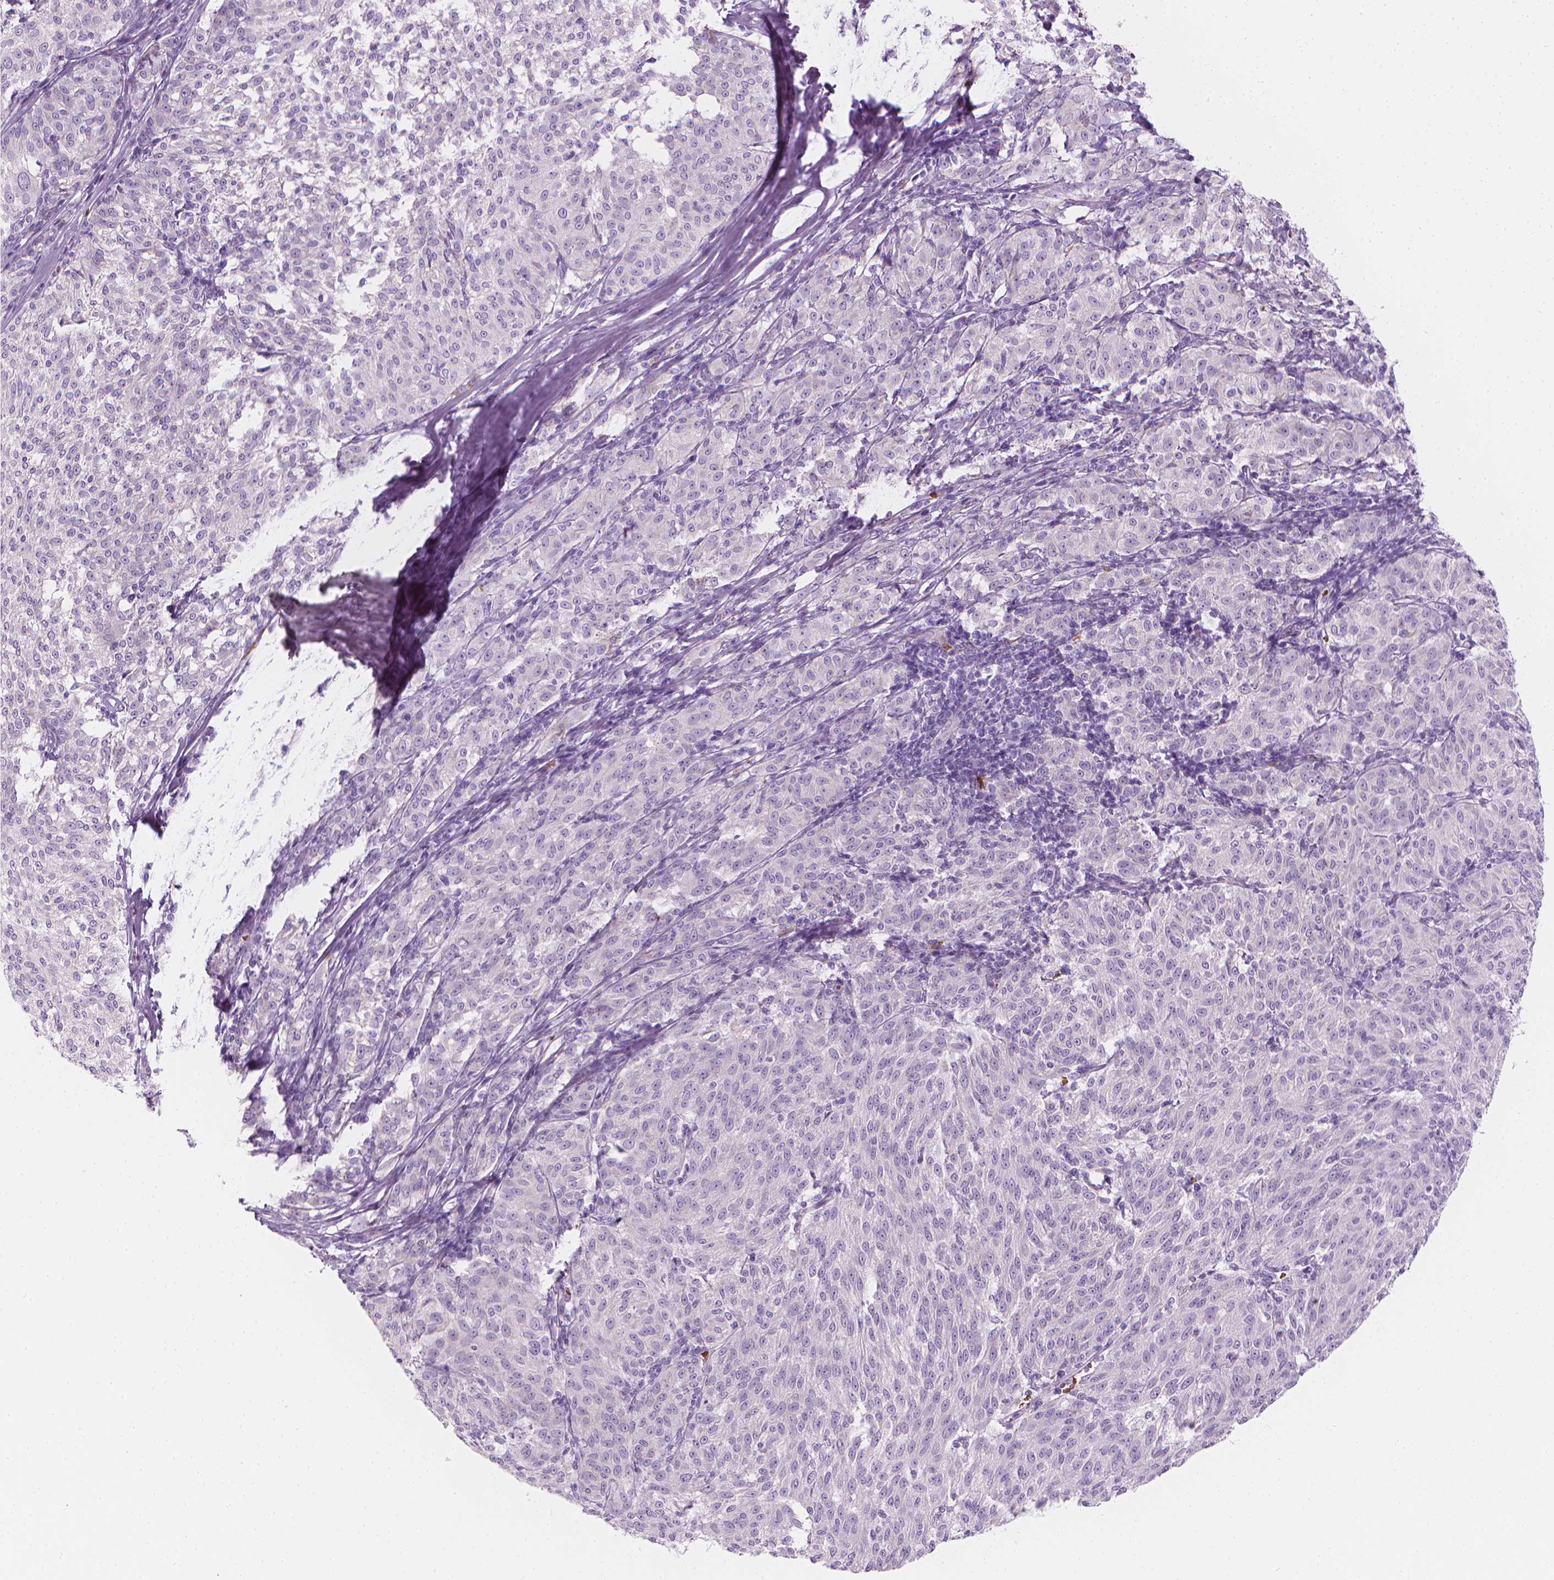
{"staining": {"intensity": "negative", "quantity": "none", "location": "none"}, "tissue": "melanoma", "cell_type": "Tumor cells", "image_type": "cancer", "snomed": [{"axis": "morphology", "description": "Malignant melanoma, NOS"}, {"axis": "topography", "description": "Skin"}], "caption": "Melanoma was stained to show a protein in brown. There is no significant positivity in tumor cells.", "gene": "CES1", "patient": {"sex": "female", "age": 72}}